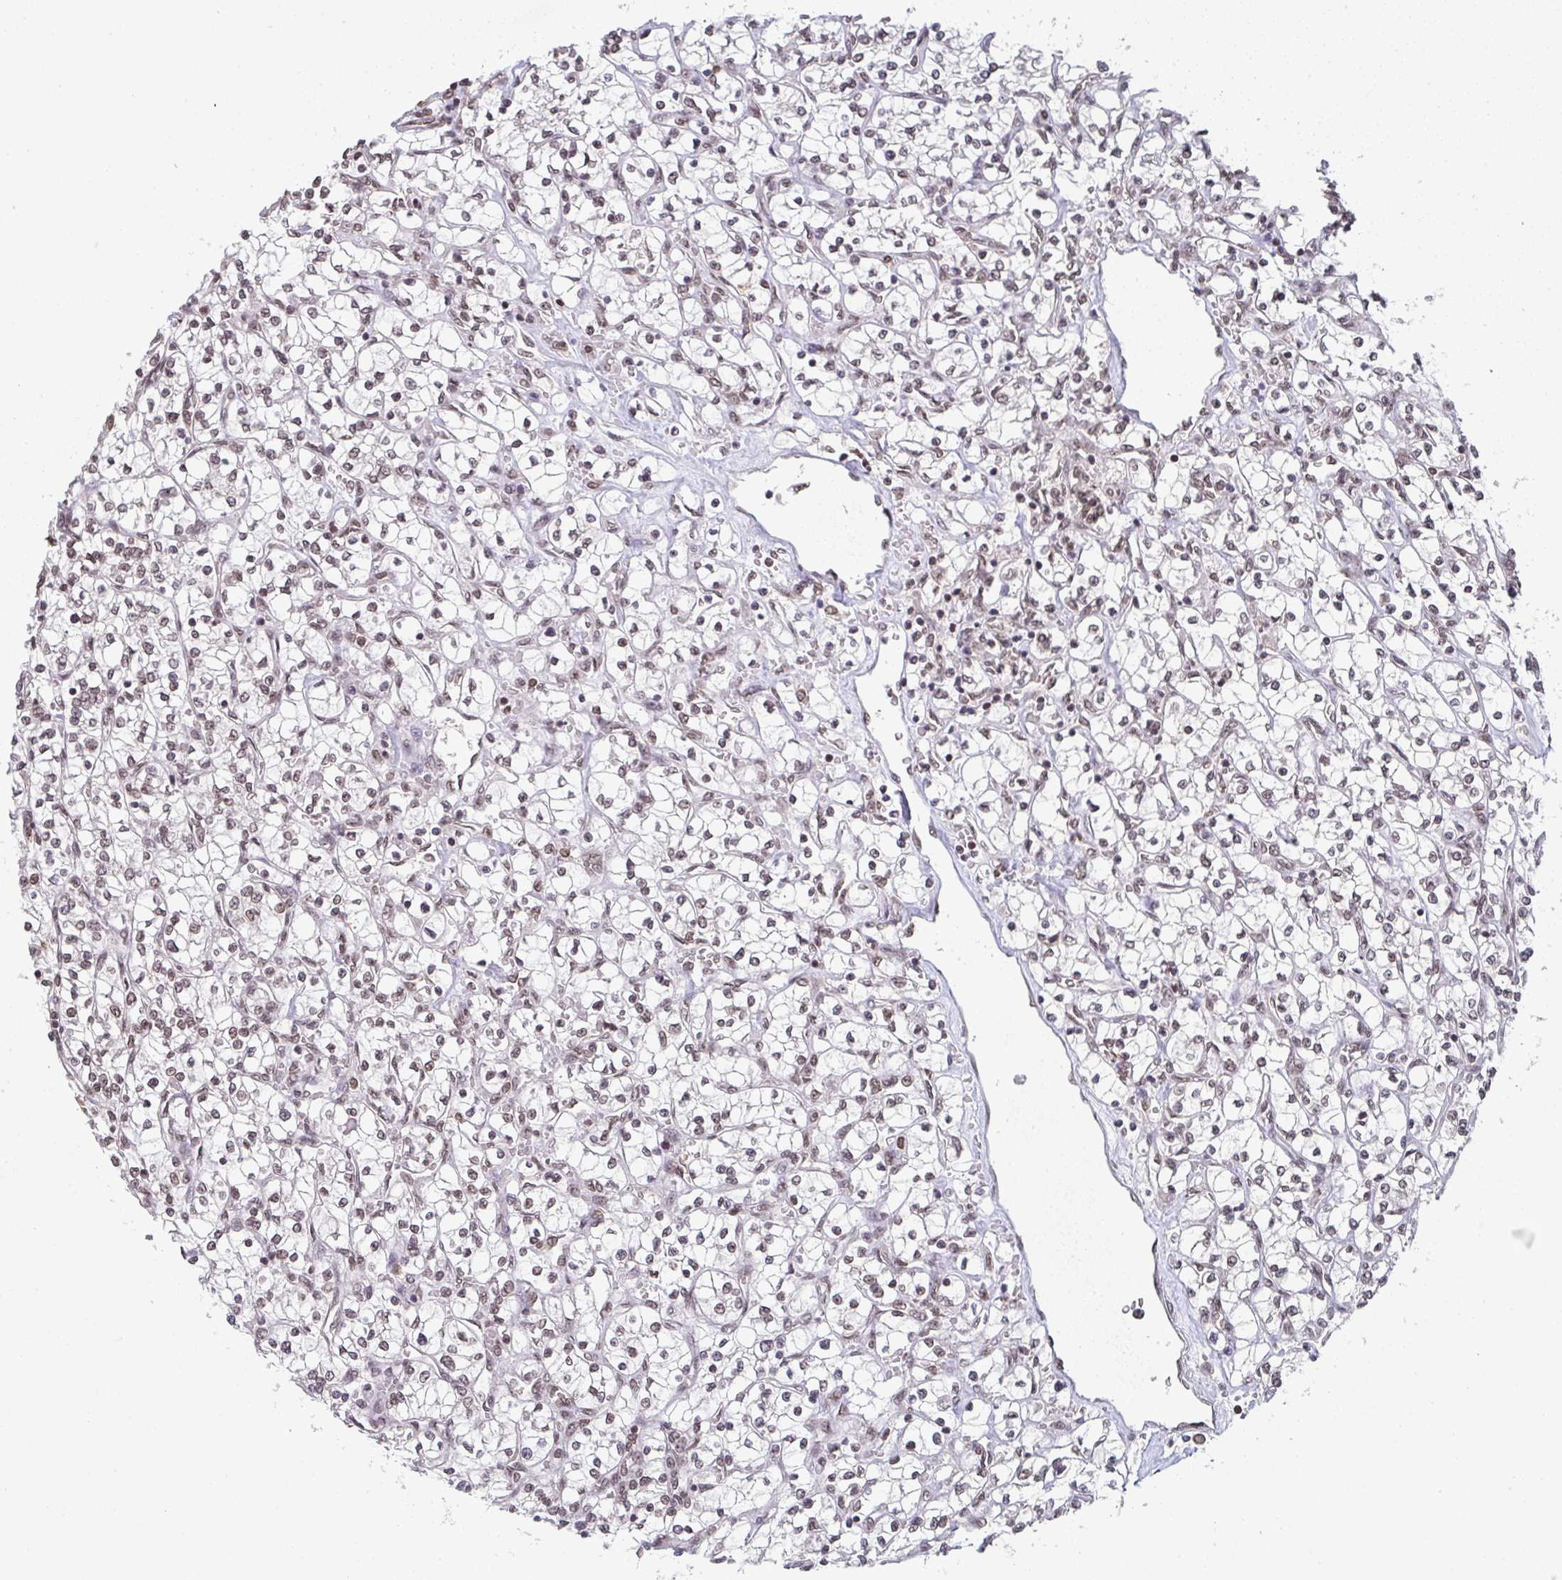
{"staining": {"intensity": "weak", "quantity": ">75%", "location": "nuclear"}, "tissue": "renal cancer", "cell_type": "Tumor cells", "image_type": "cancer", "snomed": [{"axis": "morphology", "description": "Adenocarcinoma, NOS"}, {"axis": "topography", "description": "Kidney"}], "caption": "Human renal cancer (adenocarcinoma) stained with a protein marker shows weak staining in tumor cells.", "gene": "DKC1", "patient": {"sex": "female", "age": 64}}